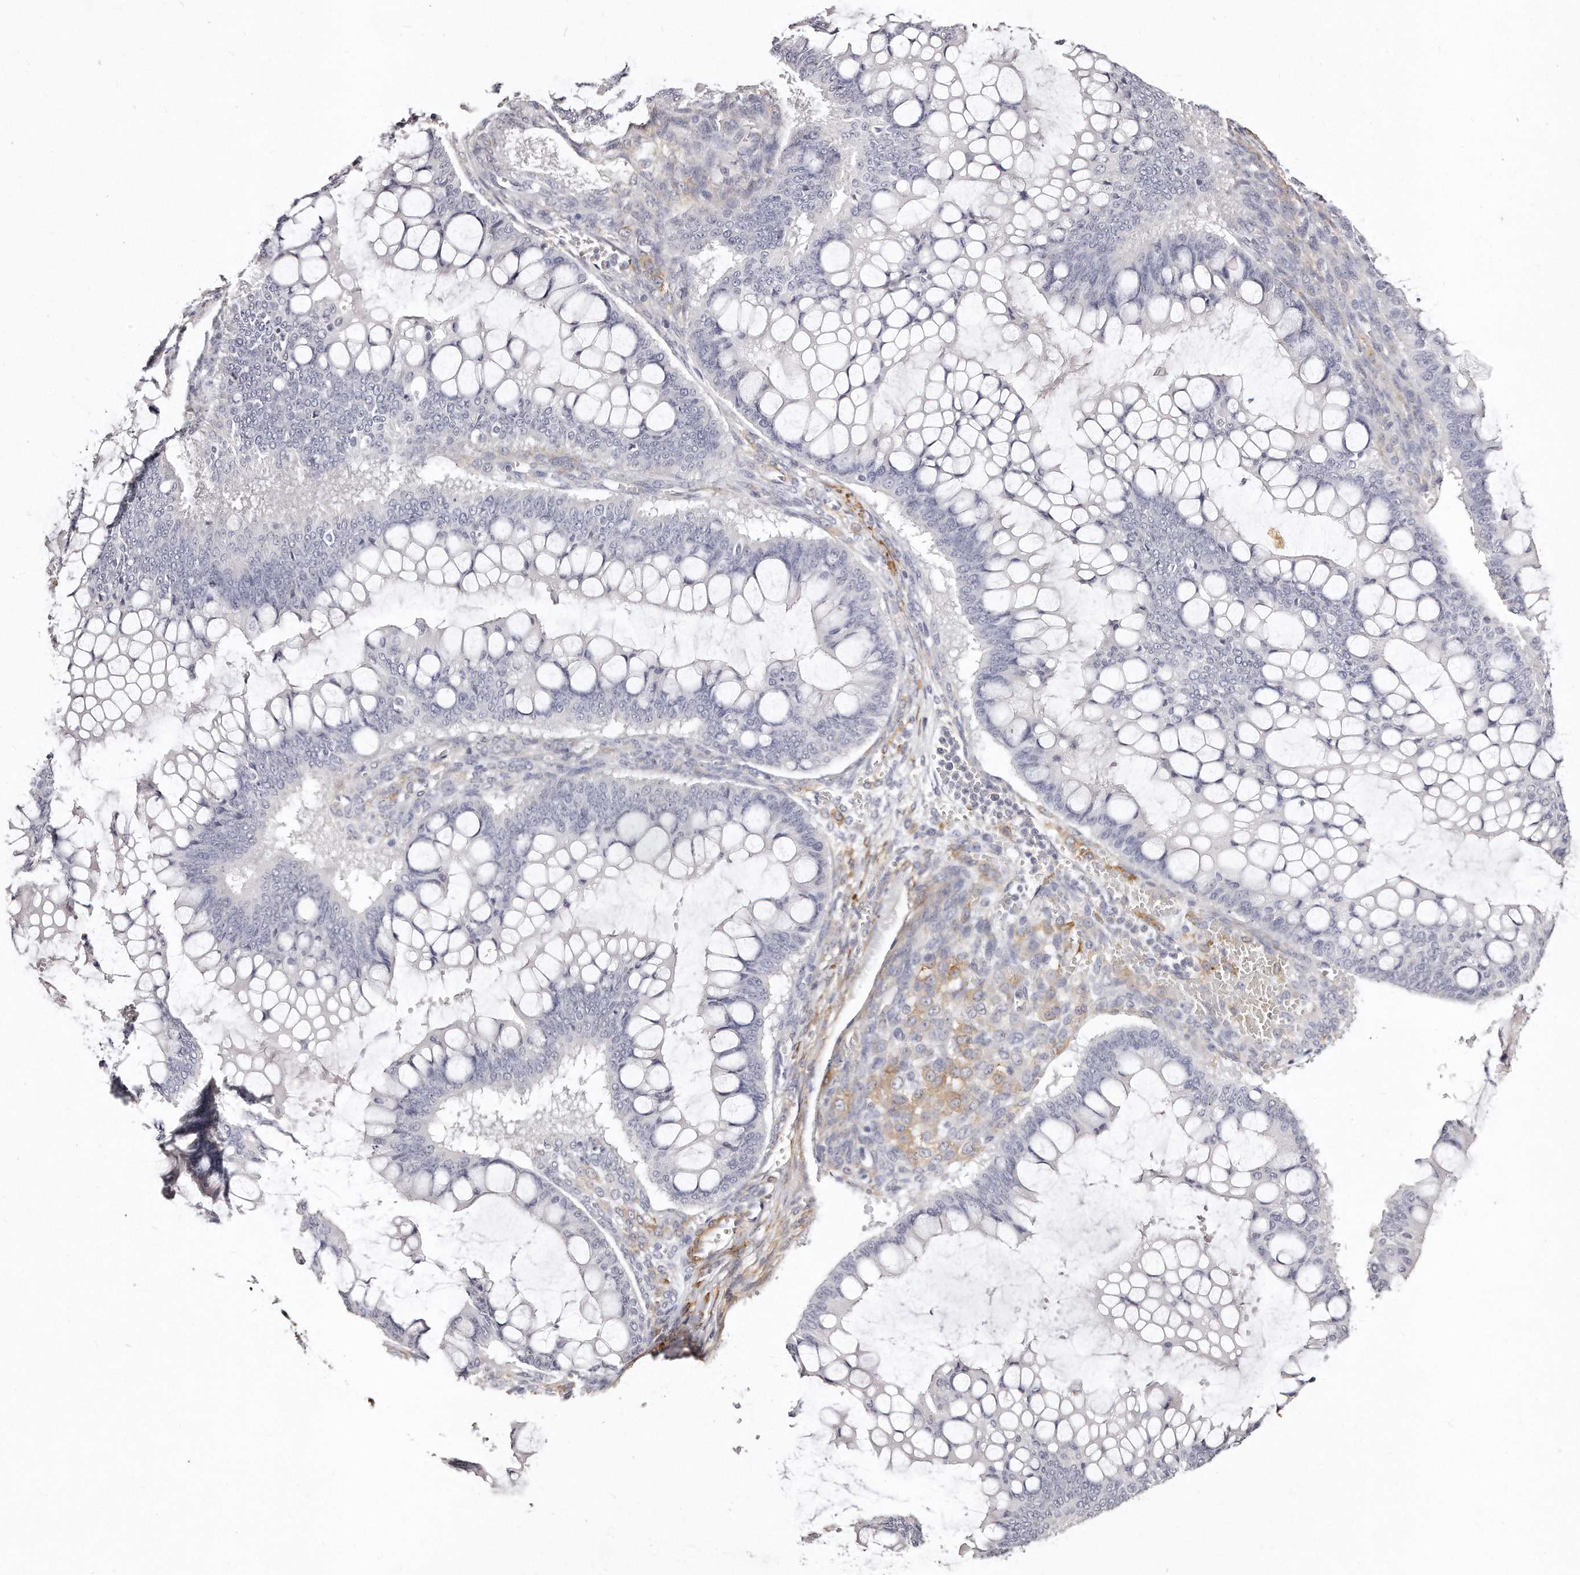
{"staining": {"intensity": "negative", "quantity": "none", "location": "none"}, "tissue": "ovarian cancer", "cell_type": "Tumor cells", "image_type": "cancer", "snomed": [{"axis": "morphology", "description": "Cystadenocarcinoma, mucinous, NOS"}, {"axis": "topography", "description": "Ovary"}], "caption": "This is a micrograph of IHC staining of ovarian cancer, which shows no positivity in tumor cells.", "gene": "LMOD1", "patient": {"sex": "female", "age": 73}}